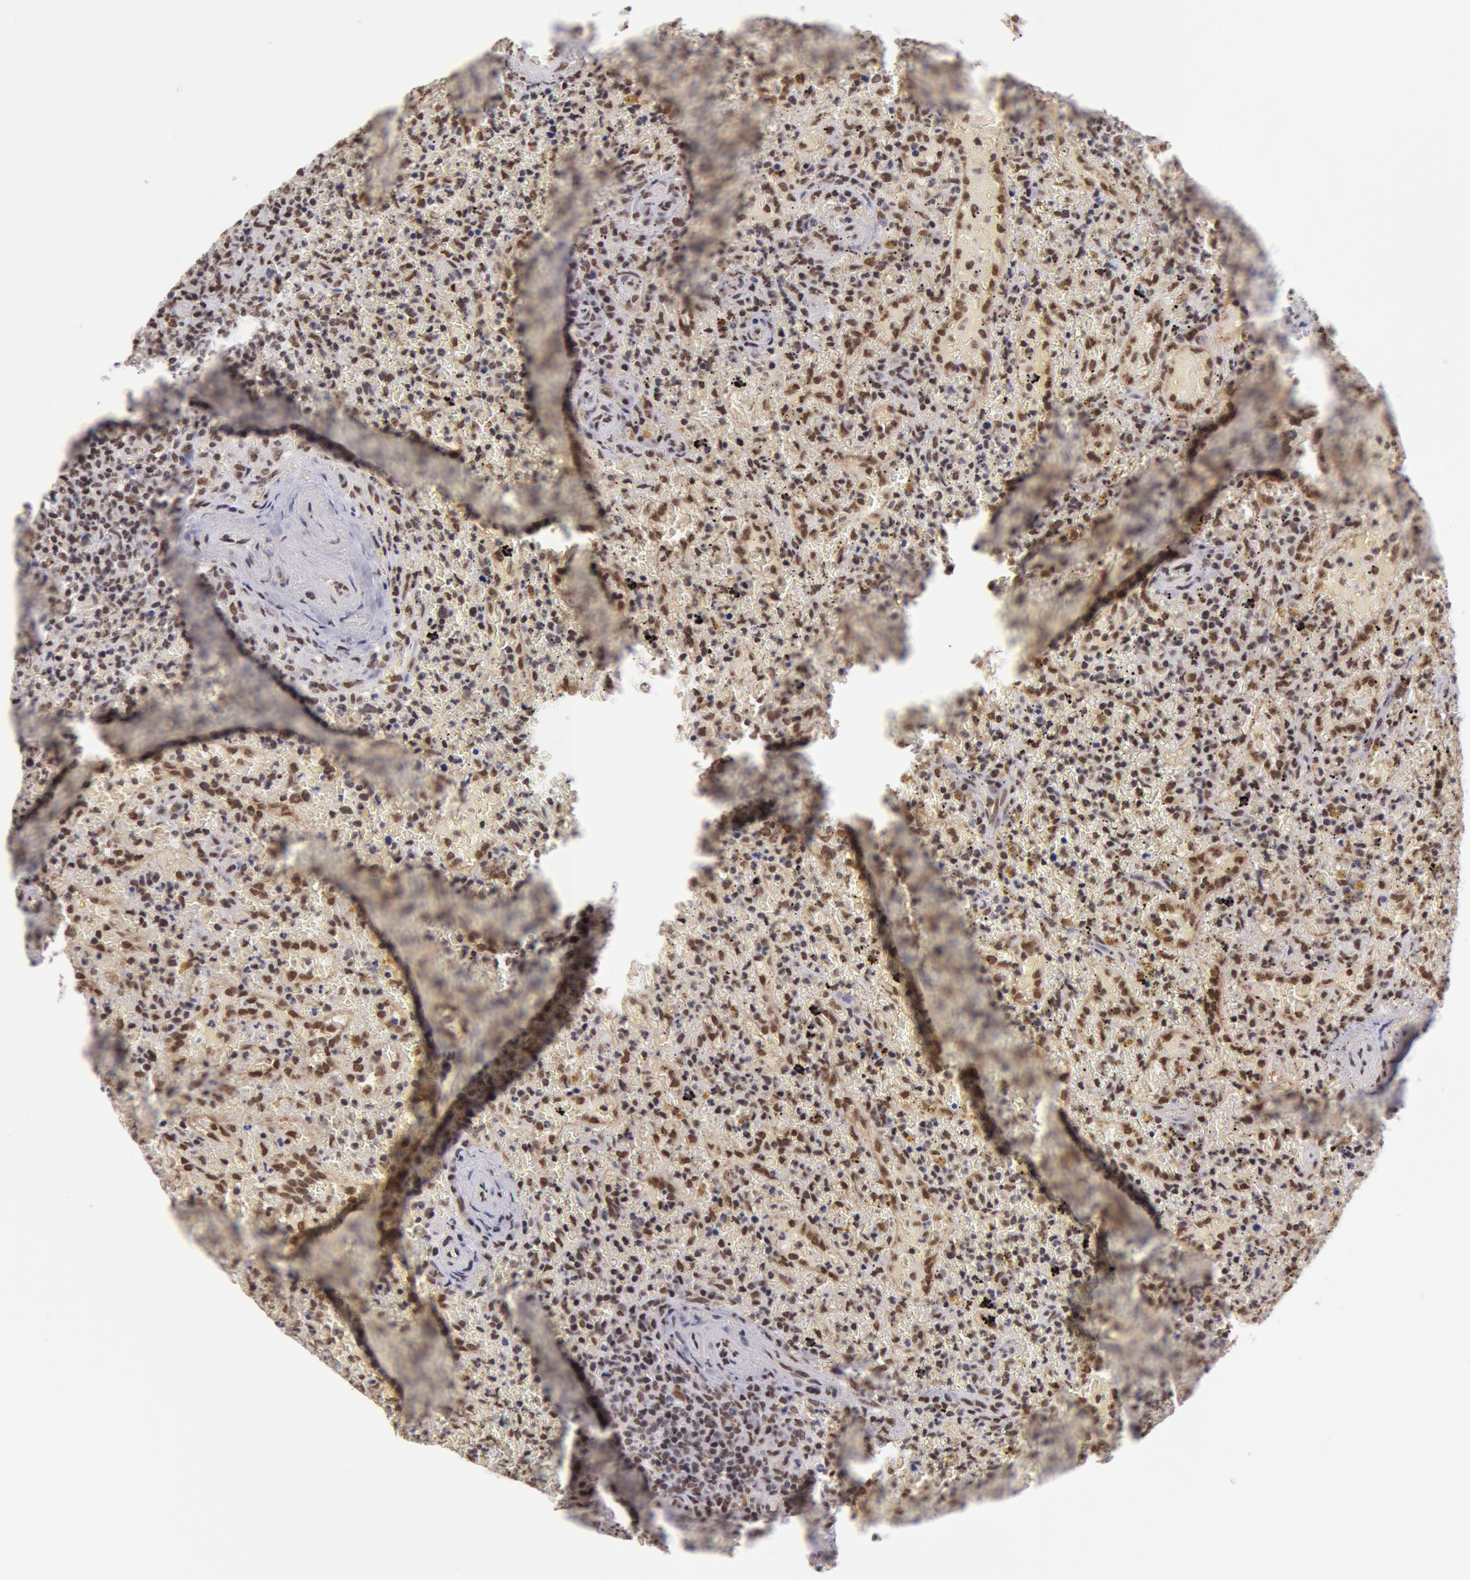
{"staining": {"intensity": "weak", "quantity": "25%-75%", "location": "cytoplasmic/membranous,nuclear"}, "tissue": "lymphoma", "cell_type": "Tumor cells", "image_type": "cancer", "snomed": [{"axis": "morphology", "description": "Malignant lymphoma, non-Hodgkin's type, High grade"}, {"axis": "topography", "description": "Spleen"}, {"axis": "topography", "description": "Lymph node"}], "caption": "A brown stain shows weak cytoplasmic/membranous and nuclear staining of a protein in human high-grade malignant lymphoma, non-Hodgkin's type tumor cells.", "gene": "VRTN", "patient": {"sex": "female", "age": 70}}